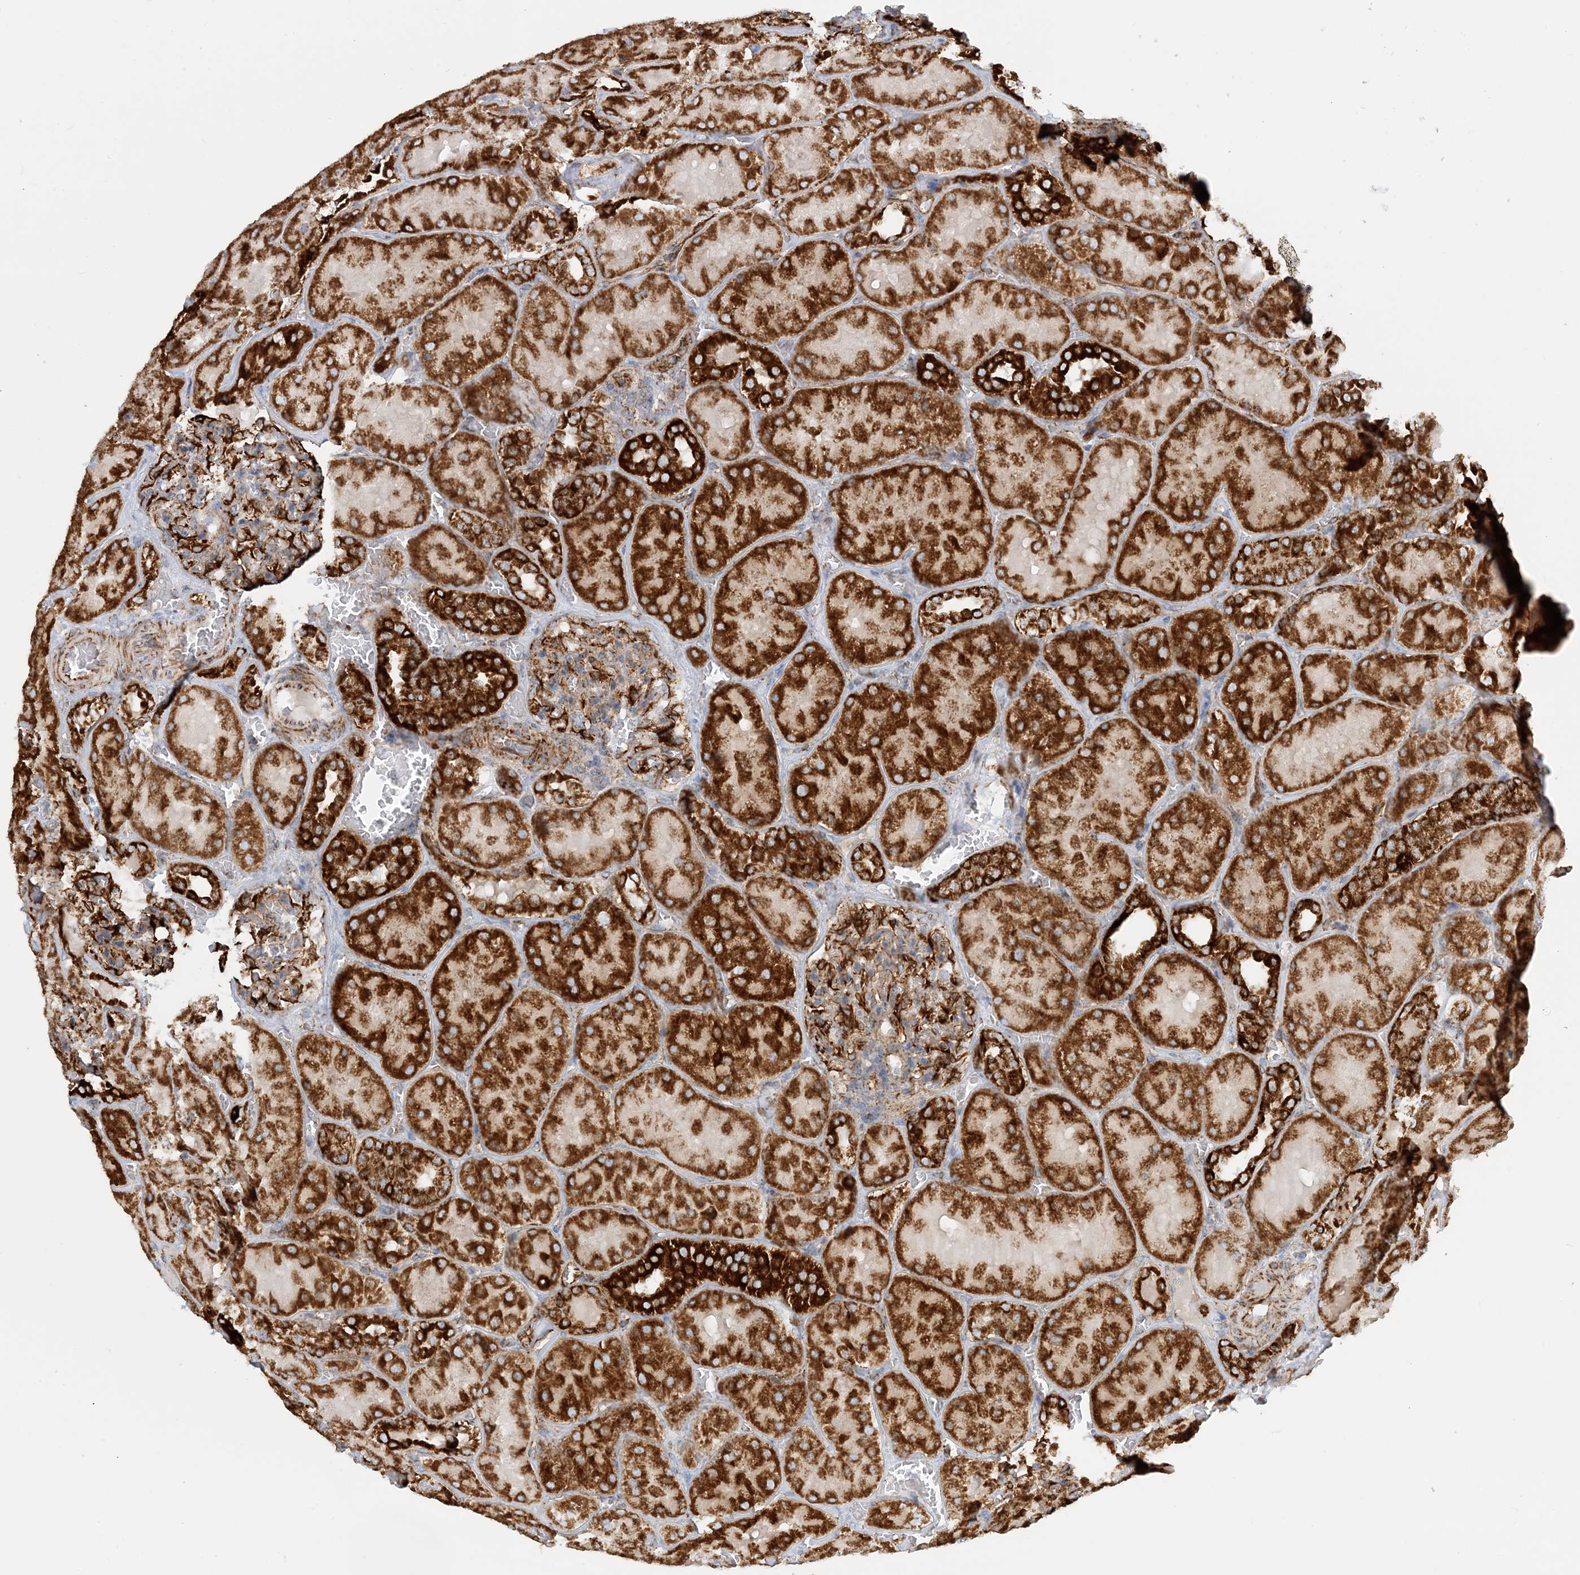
{"staining": {"intensity": "strong", "quantity": "25%-75%", "location": "cytoplasmic/membranous"}, "tissue": "kidney", "cell_type": "Cells in glomeruli", "image_type": "normal", "snomed": [{"axis": "morphology", "description": "Normal tissue, NOS"}, {"axis": "topography", "description": "Kidney"}], "caption": "Cells in glomeruli demonstrate high levels of strong cytoplasmic/membranous positivity in about 25%-75% of cells in unremarkable human kidney.", "gene": "COA3", "patient": {"sex": "male", "age": 28}}